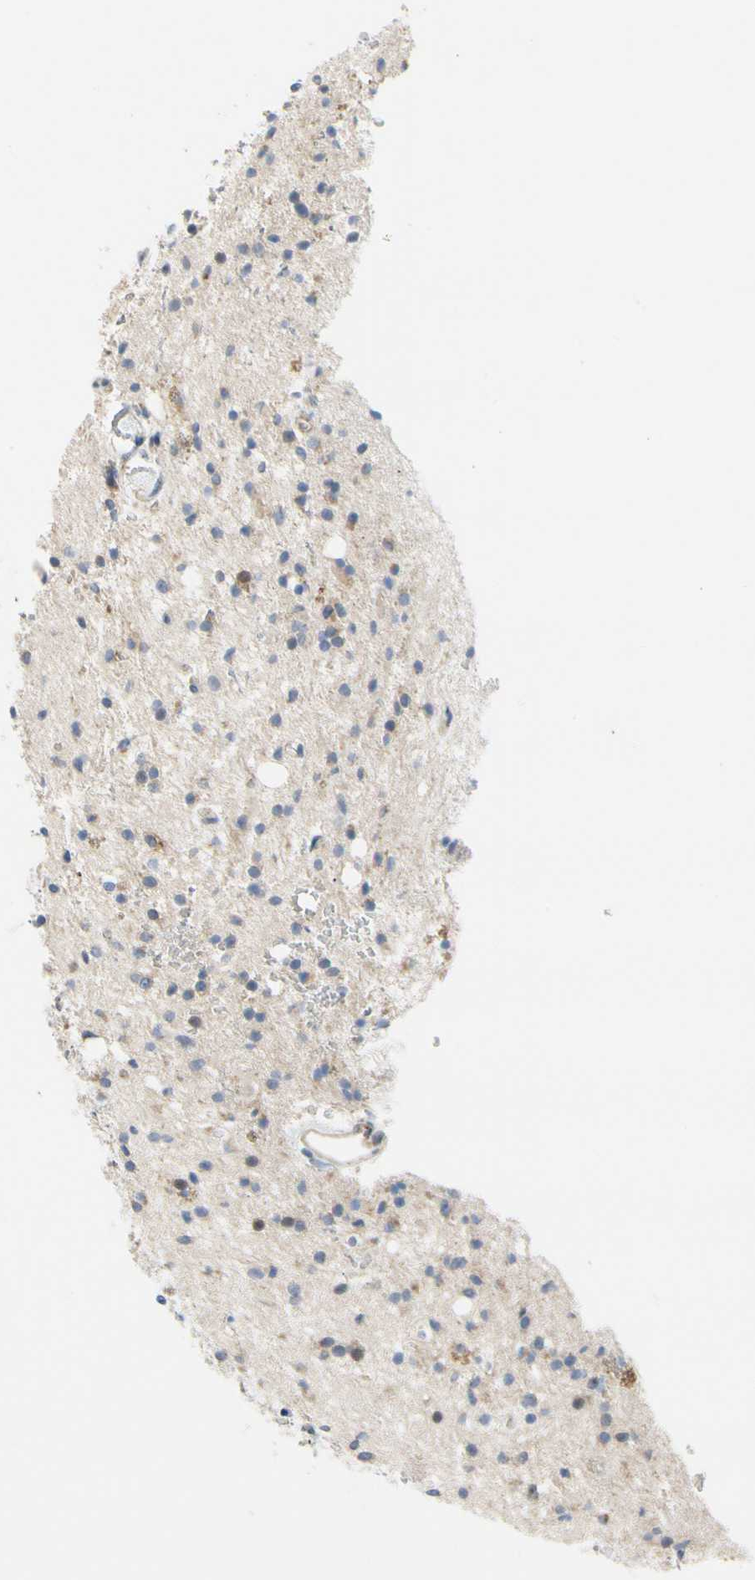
{"staining": {"intensity": "weak", "quantity": "<25%", "location": "cytoplasmic/membranous"}, "tissue": "glioma", "cell_type": "Tumor cells", "image_type": "cancer", "snomed": [{"axis": "morphology", "description": "Glioma, malignant, High grade"}, {"axis": "topography", "description": "Brain"}], "caption": "An image of human glioma is negative for staining in tumor cells.", "gene": "ZNF236", "patient": {"sex": "male", "age": 47}}